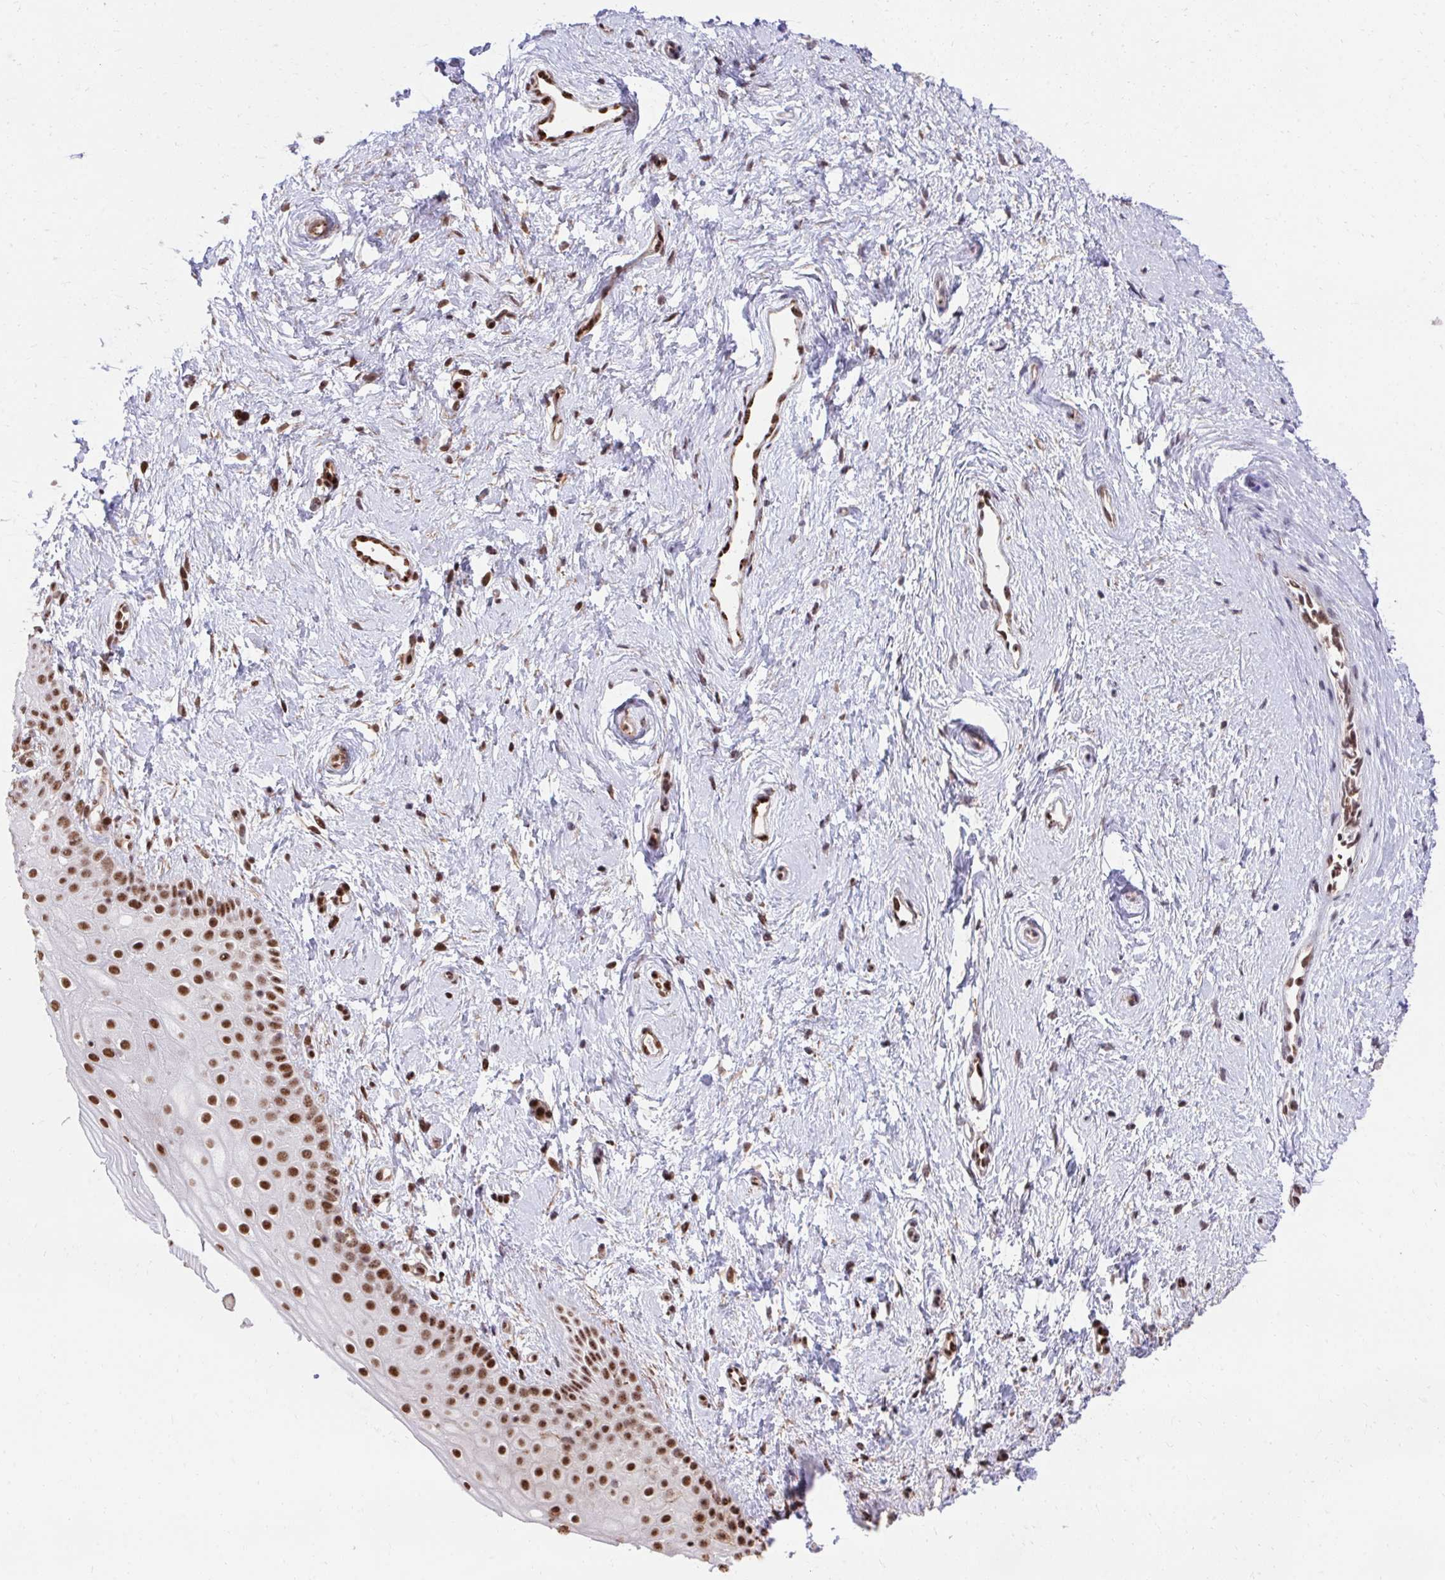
{"staining": {"intensity": "strong", "quantity": ">75%", "location": "nuclear"}, "tissue": "vagina", "cell_type": "Squamous epithelial cells", "image_type": "normal", "snomed": [{"axis": "morphology", "description": "Normal tissue, NOS"}, {"axis": "topography", "description": "Vagina"}], "caption": "A high-resolution photomicrograph shows IHC staining of normal vagina, which reveals strong nuclear expression in approximately >75% of squamous epithelial cells.", "gene": "HOXA4", "patient": {"sex": "female", "age": 38}}